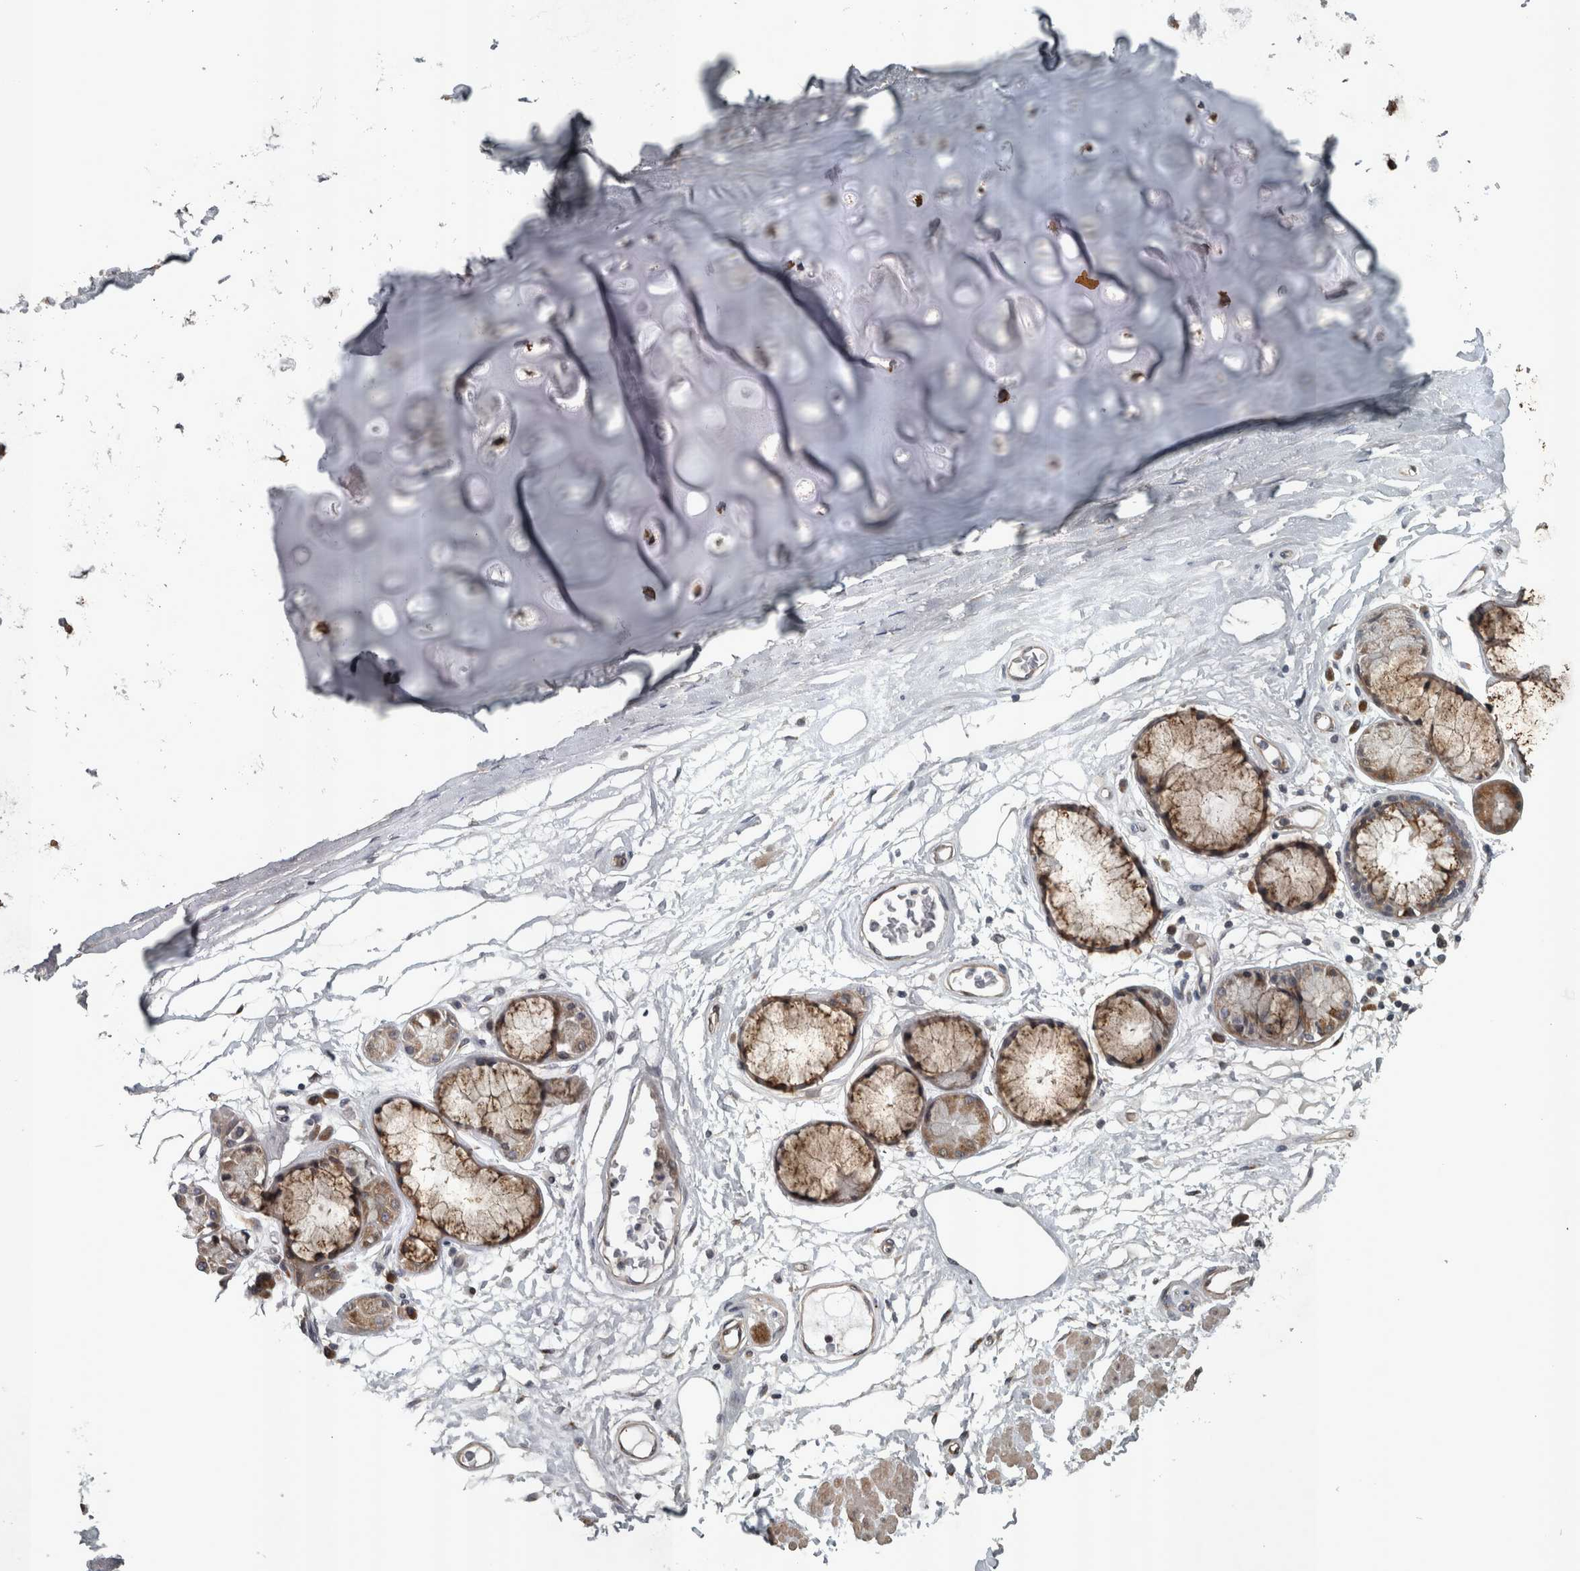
{"staining": {"intensity": "negative", "quantity": "none", "location": "none"}, "tissue": "adipose tissue", "cell_type": "Adipocytes", "image_type": "normal", "snomed": [{"axis": "morphology", "description": "Normal tissue, NOS"}, {"axis": "topography", "description": "Bronchus"}], "caption": "The immunohistochemistry (IHC) image has no significant staining in adipocytes of adipose tissue. (DAB IHC with hematoxylin counter stain).", "gene": "ZNF345", "patient": {"sex": "male", "age": 66}}